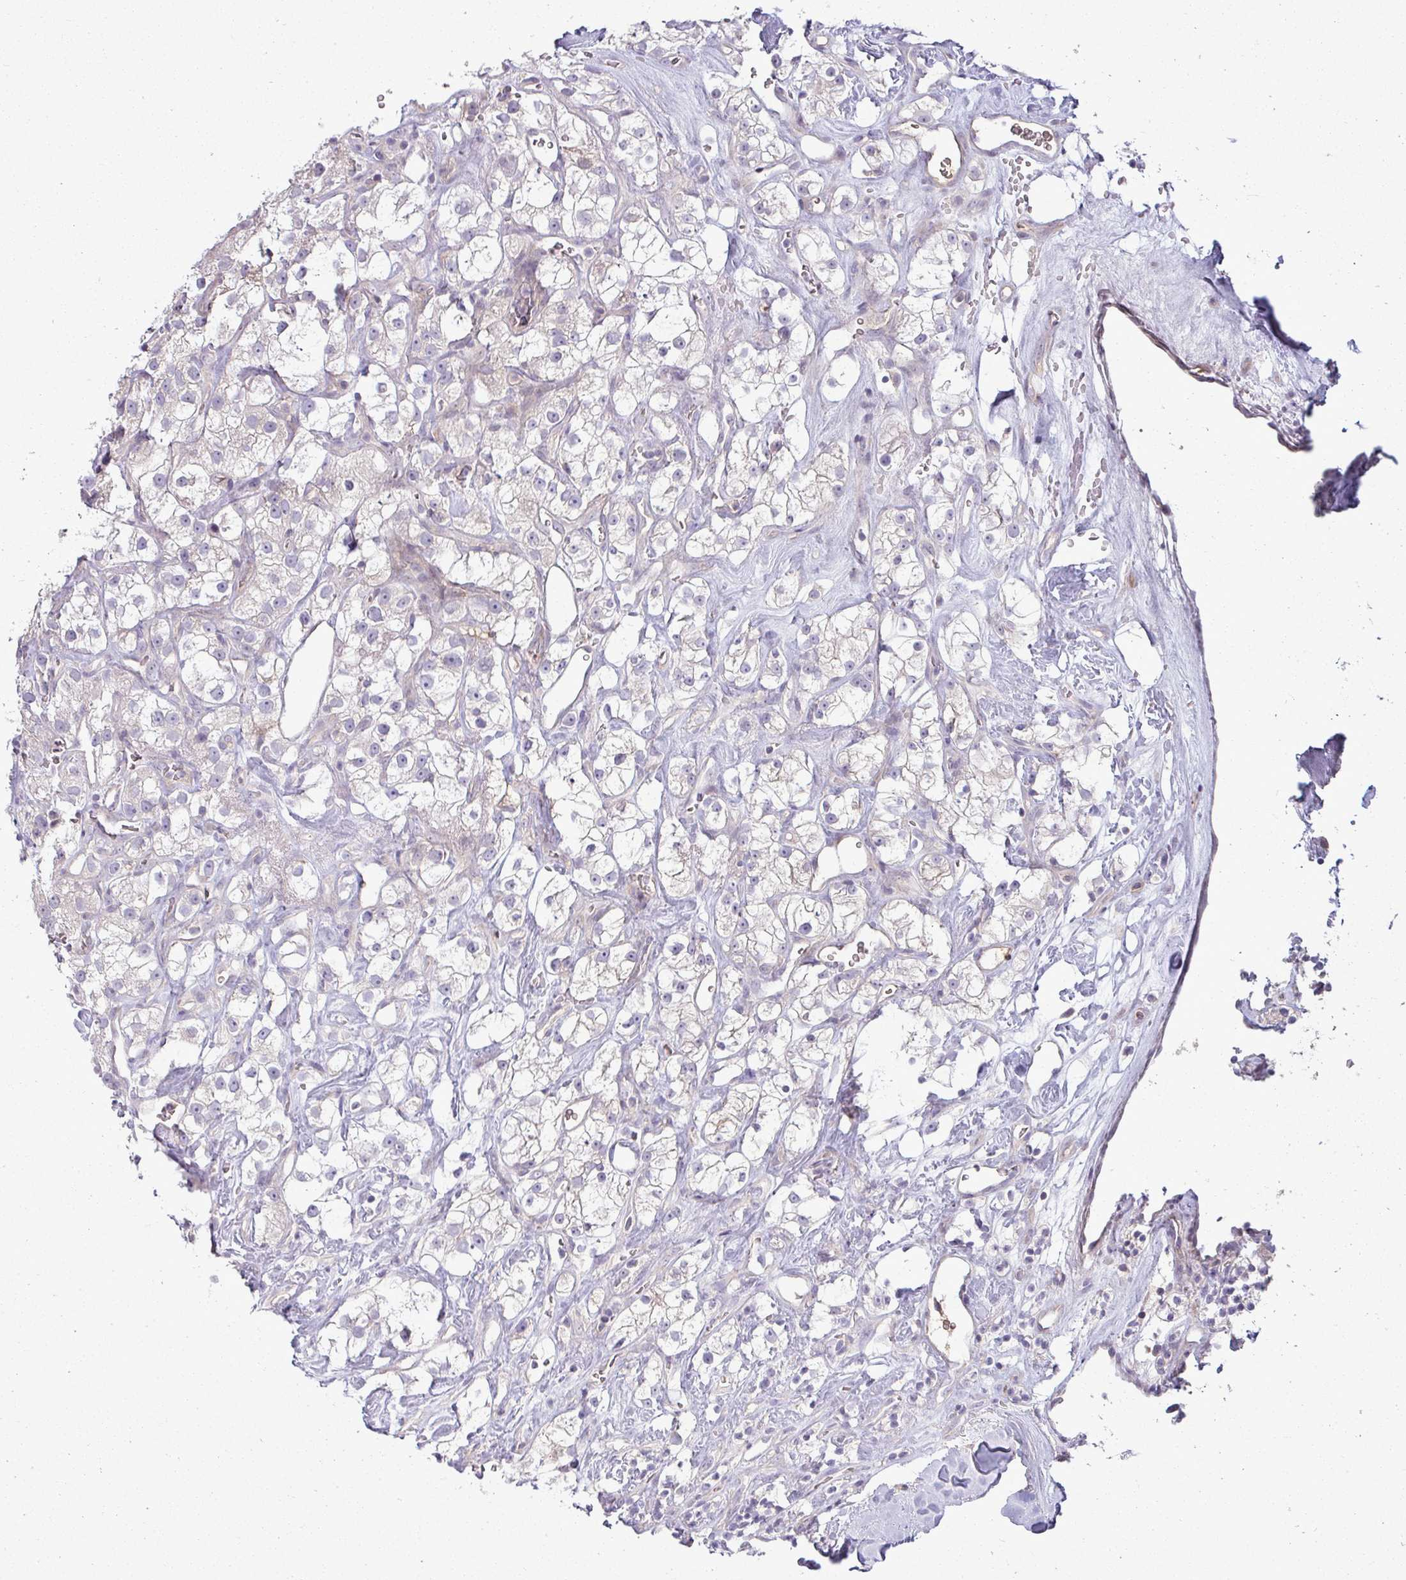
{"staining": {"intensity": "negative", "quantity": "none", "location": "none"}, "tissue": "renal cancer", "cell_type": "Tumor cells", "image_type": "cancer", "snomed": [{"axis": "morphology", "description": "Adenocarcinoma, NOS"}, {"axis": "topography", "description": "Kidney"}], "caption": "This histopathology image is of renal adenocarcinoma stained with IHC to label a protein in brown with the nuclei are counter-stained blue. There is no staining in tumor cells.", "gene": "APOM", "patient": {"sex": "male", "age": 77}}